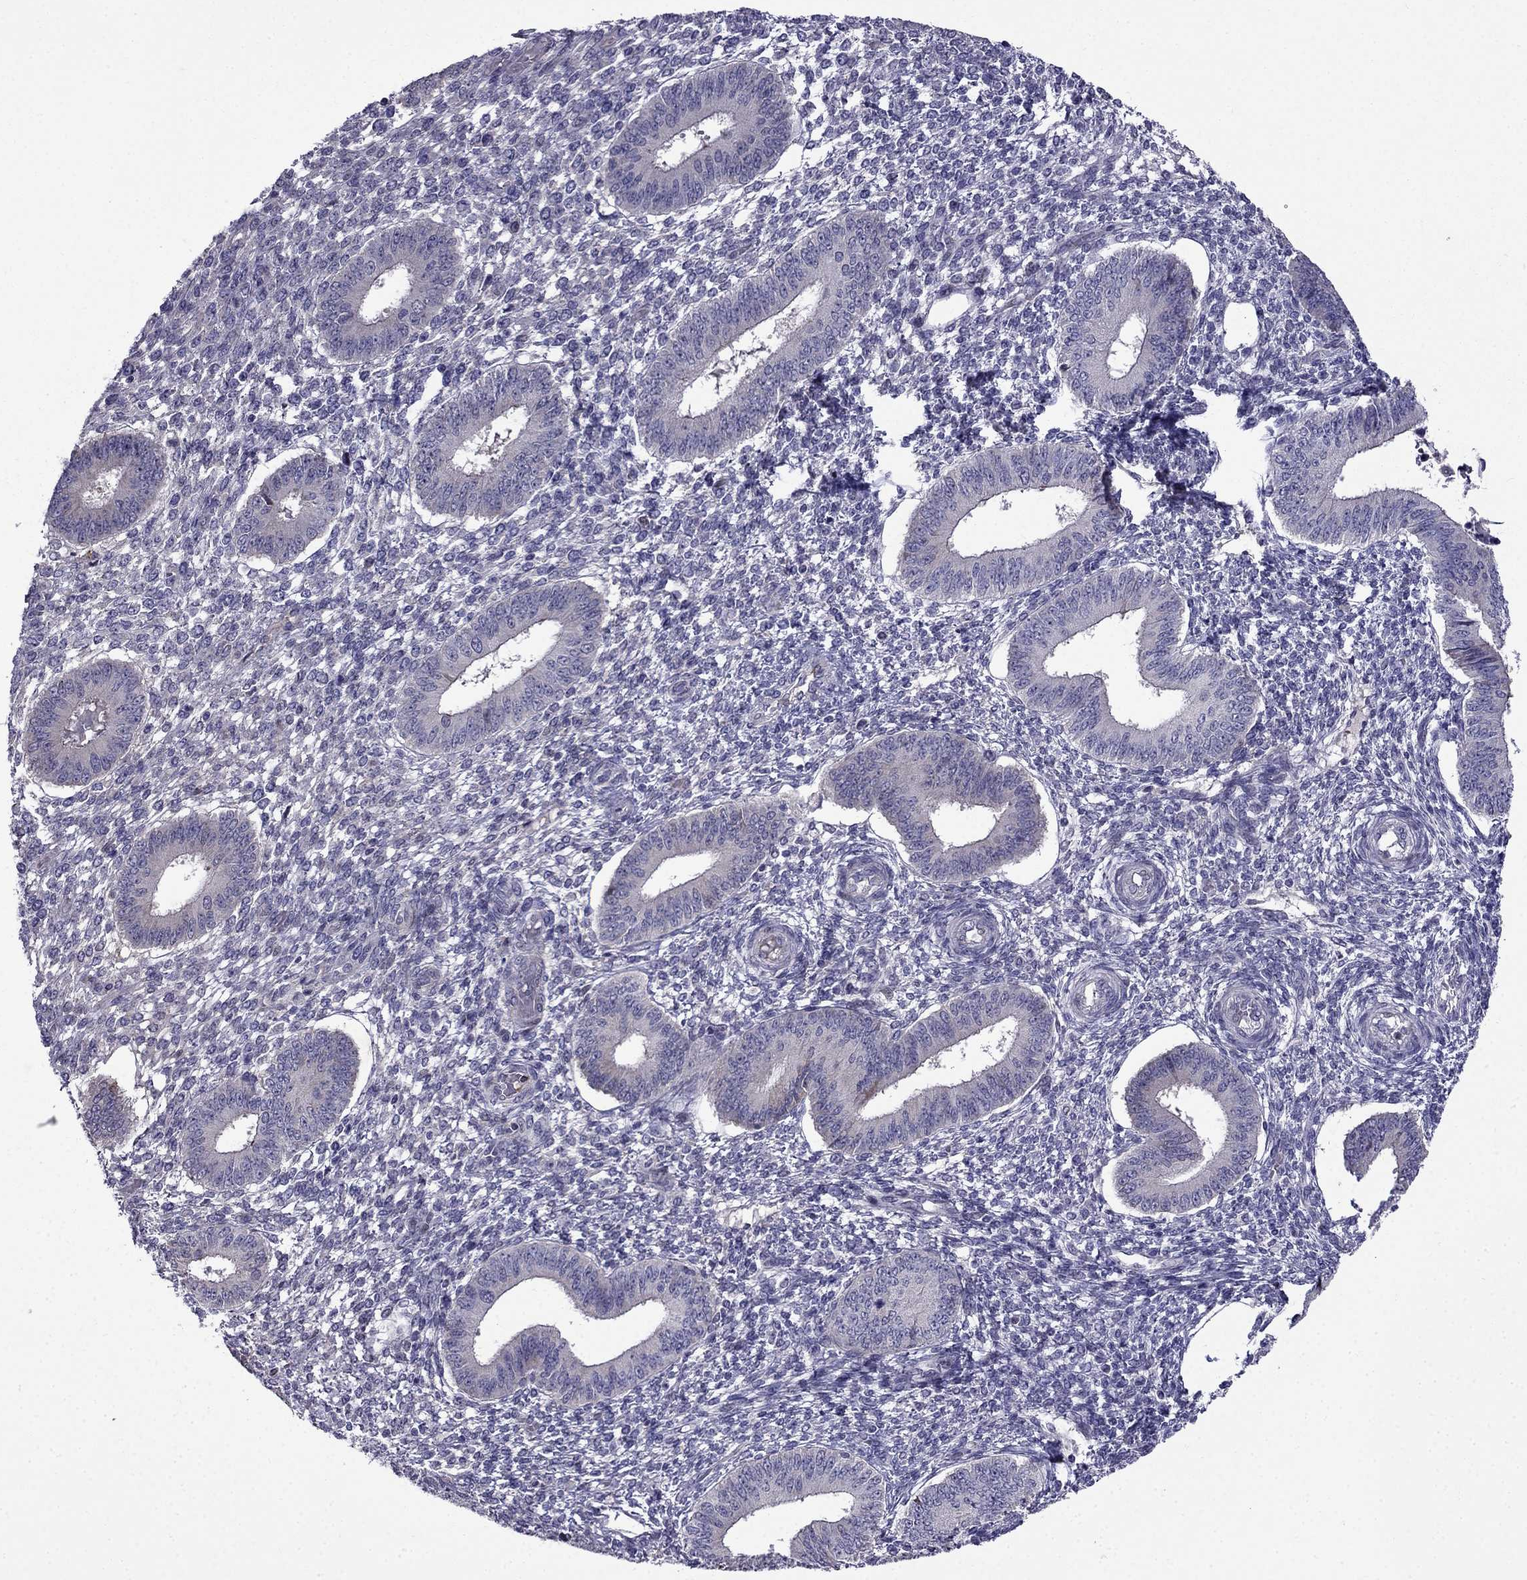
{"staining": {"intensity": "negative", "quantity": "none", "location": "none"}, "tissue": "endometrium", "cell_type": "Cells in endometrial stroma", "image_type": "normal", "snomed": [{"axis": "morphology", "description": "Normal tissue, NOS"}, {"axis": "topography", "description": "Endometrium"}], "caption": "Immunohistochemistry micrograph of normal endometrium: endometrium stained with DAB reveals no significant protein staining in cells in endometrial stroma.", "gene": "PI16", "patient": {"sex": "female", "age": 42}}